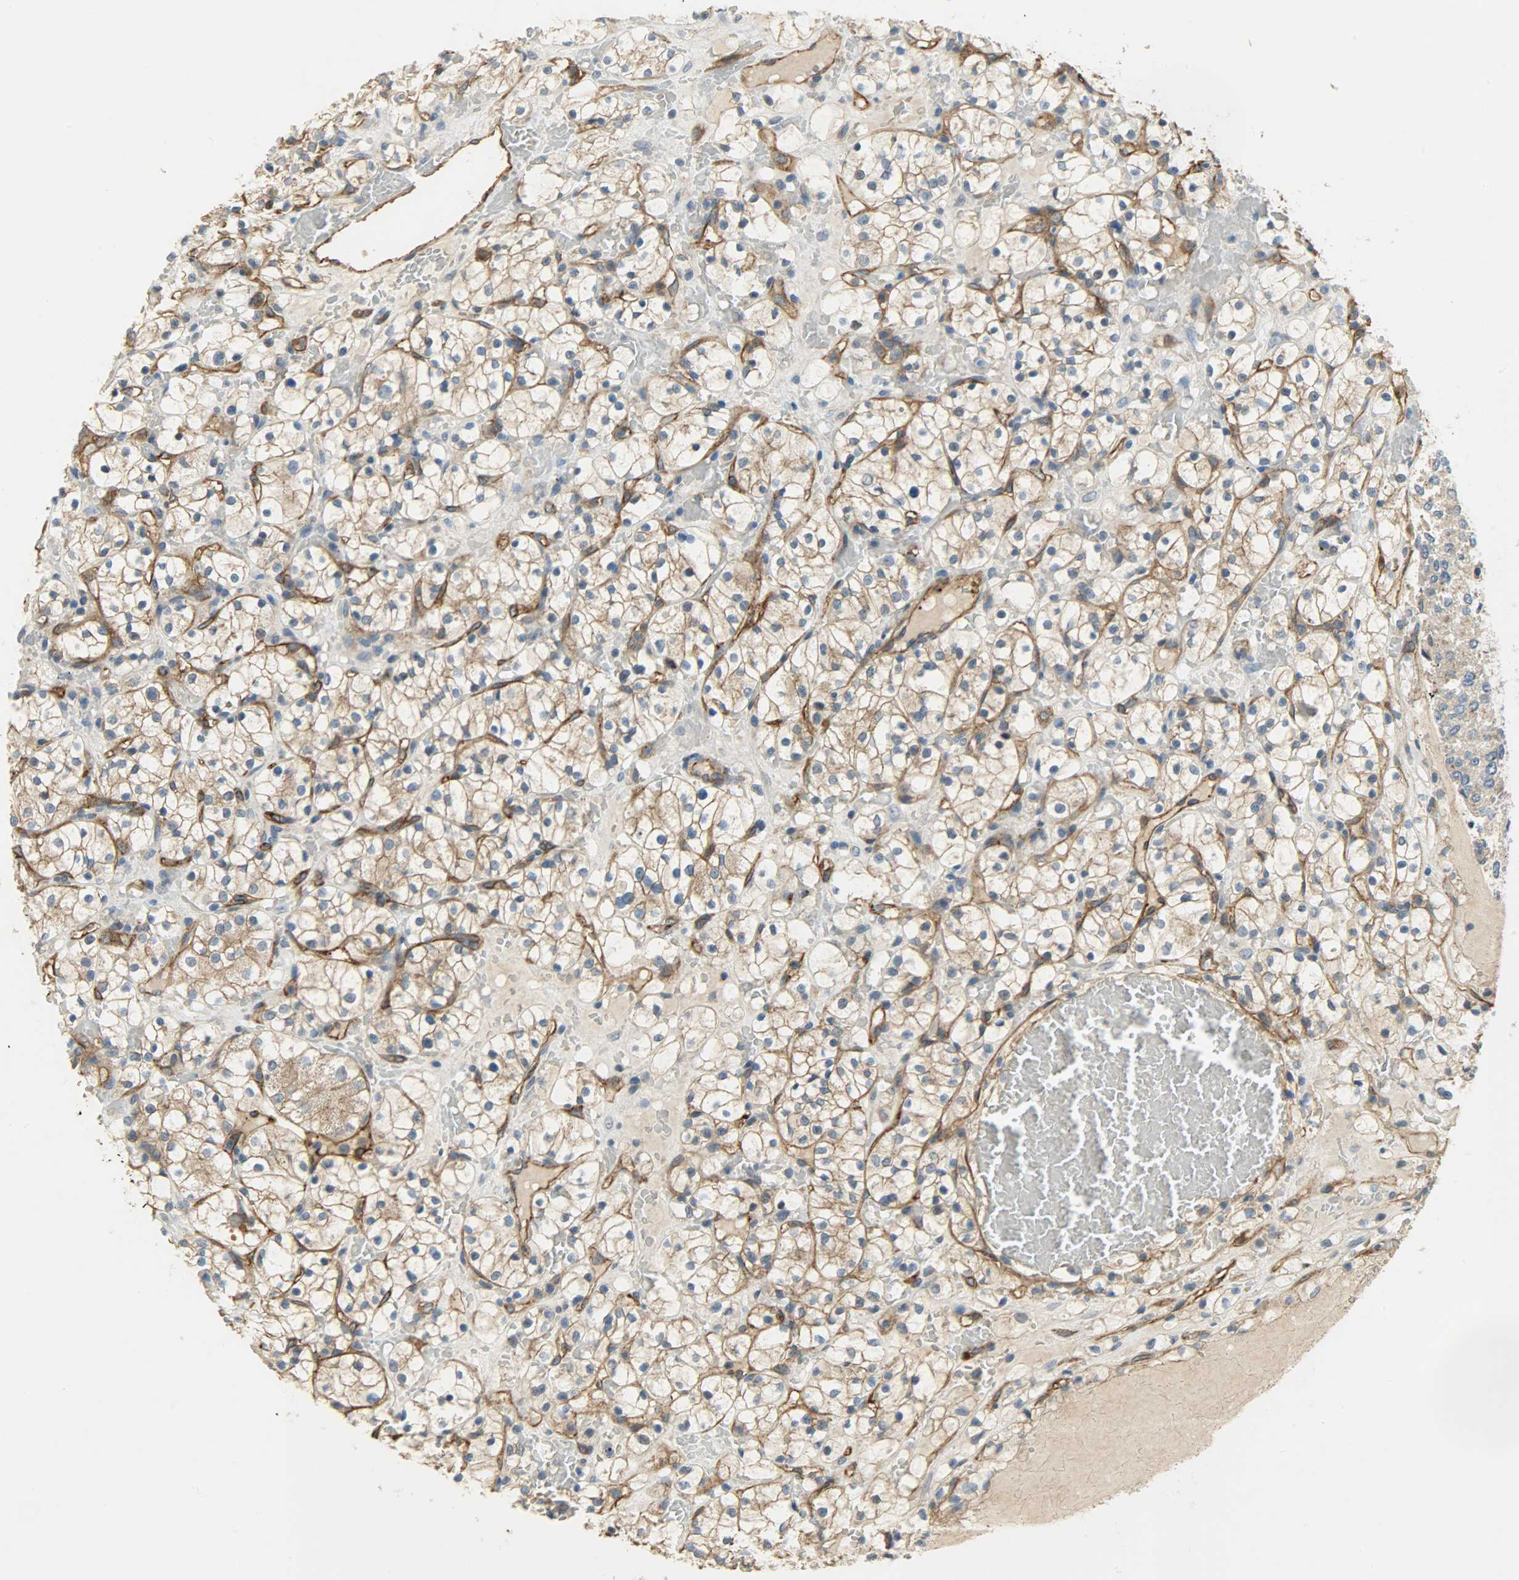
{"staining": {"intensity": "moderate", "quantity": ">75%", "location": "cytoplasmic/membranous"}, "tissue": "renal cancer", "cell_type": "Tumor cells", "image_type": "cancer", "snomed": [{"axis": "morphology", "description": "Adenocarcinoma, NOS"}, {"axis": "topography", "description": "Kidney"}], "caption": "Immunohistochemistry (DAB (3,3'-diaminobenzidine)) staining of human renal cancer (adenocarcinoma) demonstrates moderate cytoplasmic/membranous protein staining in approximately >75% of tumor cells. (DAB IHC, brown staining for protein, blue staining for nuclei).", "gene": "KIAA1217", "patient": {"sex": "female", "age": 60}}